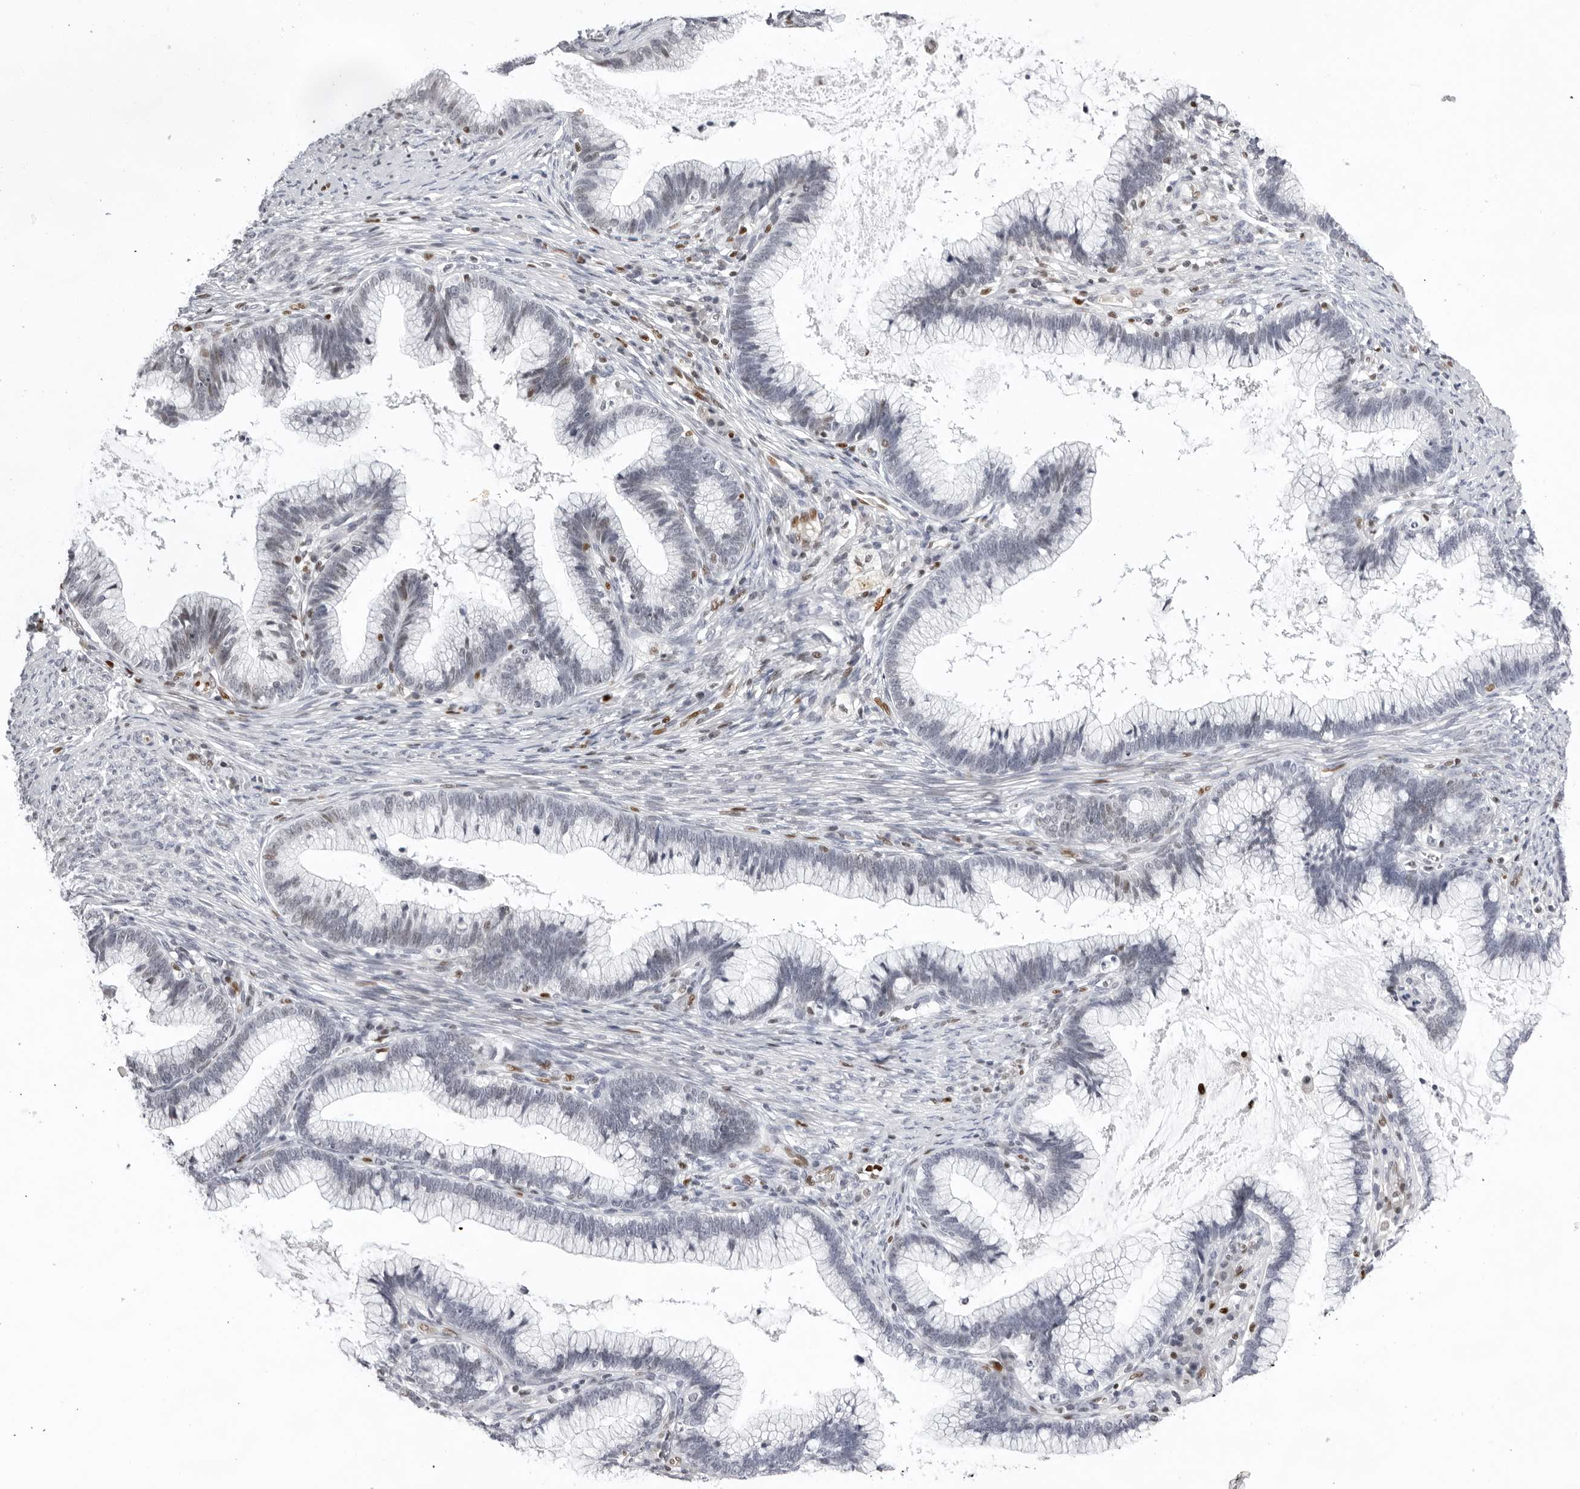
{"staining": {"intensity": "negative", "quantity": "none", "location": "none"}, "tissue": "cervical cancer", "cell_type": "Tumor cells", "image_type": "cancer", "snomed": [{"axis": "morphology", "description": "Adenocarcinoma, NOS"}, {"axis": "topography", "description": "Cervix"}], "caption": "Human cervical cancer (adenocarcinoma) stained for a protein using immunohistochemistry displays no positivity in tumor cells.", "gene": "OGG1", "patient": {"sex": "female", "age": 36}}